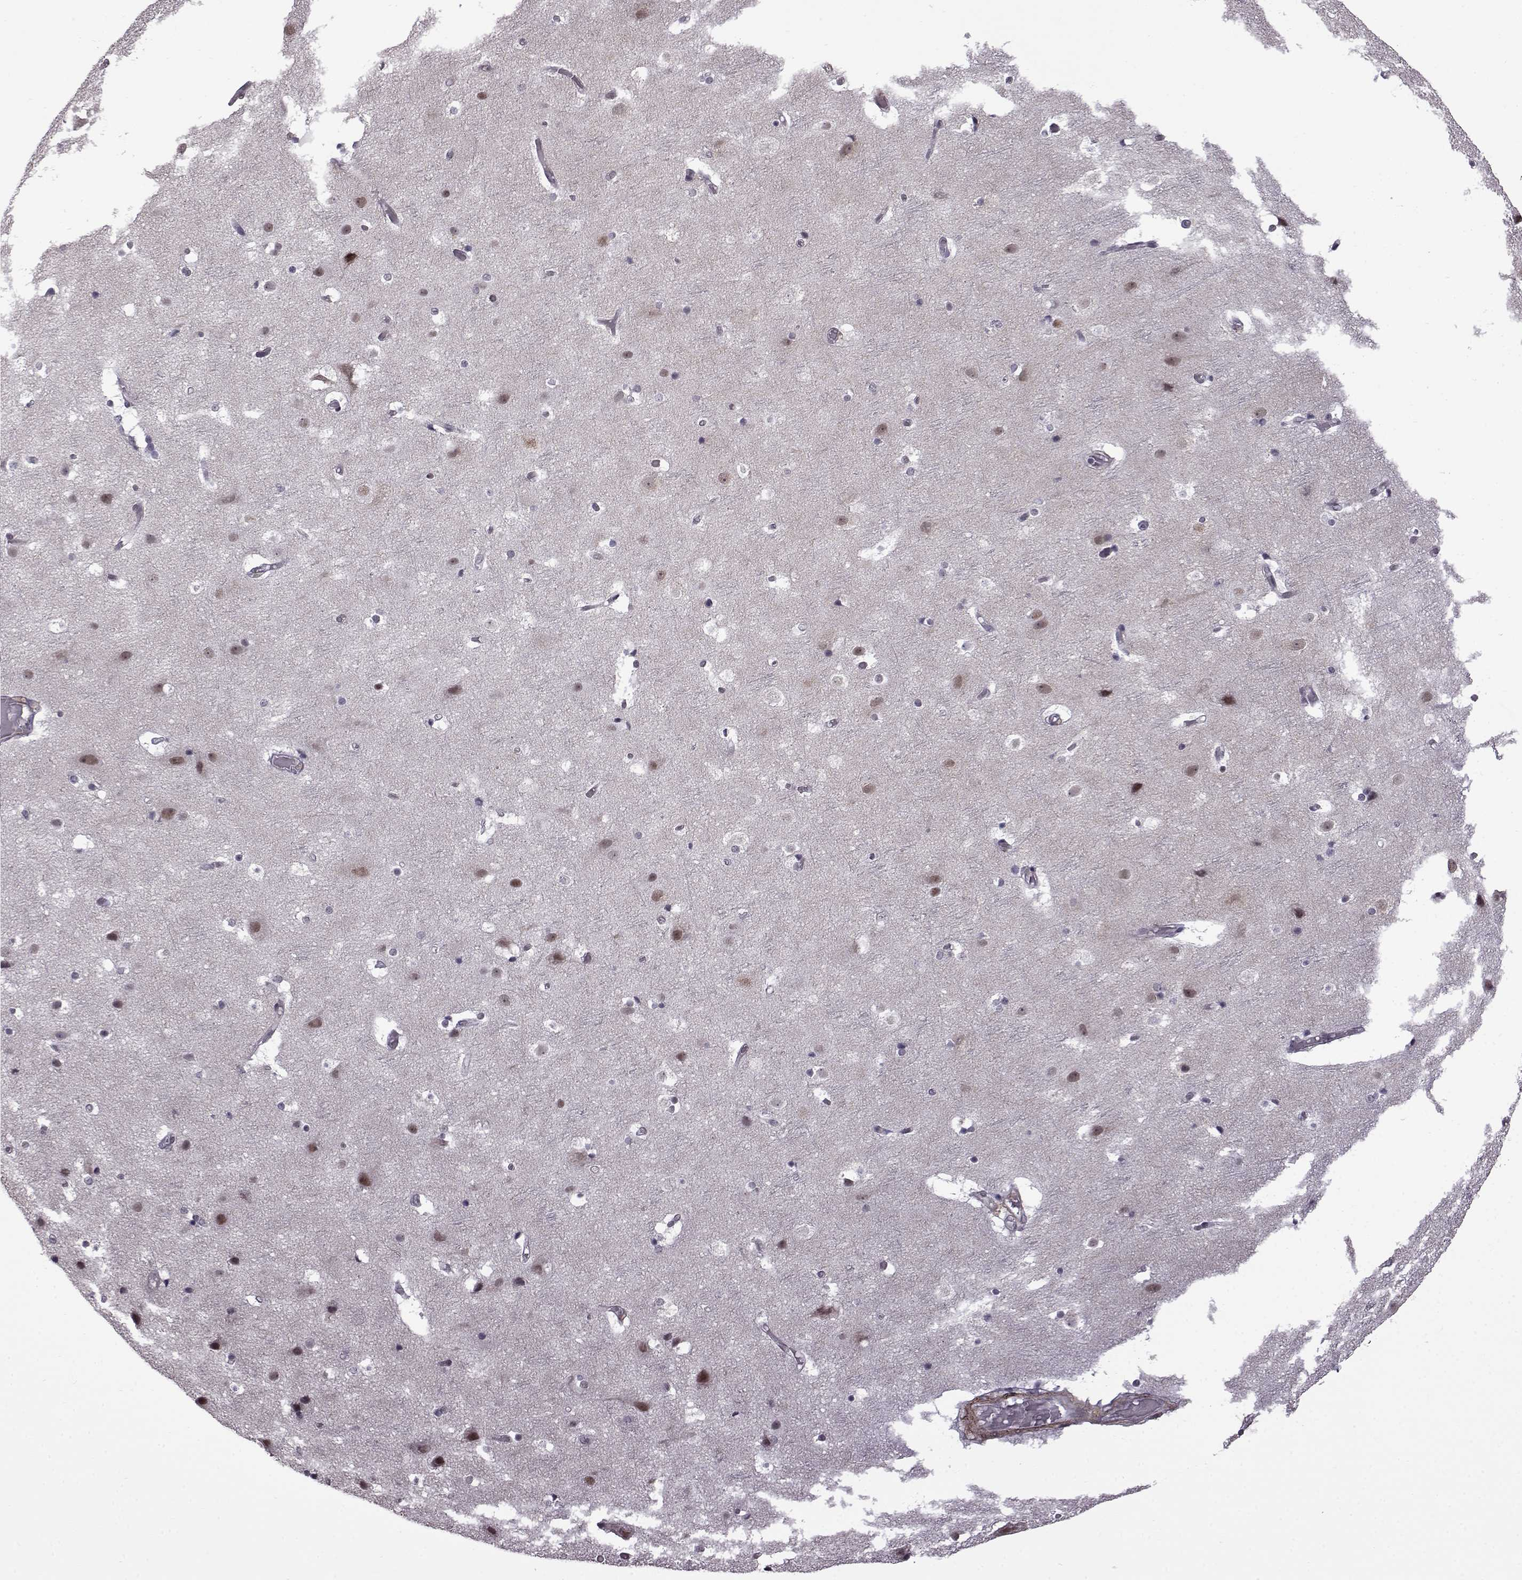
{"staining": {"intensity": "negative", "quantity": "none", "location": "none"}, "tissue": "cerebral cortex", "cell_type": "Endothelial cells", "image_type": "normal", "snomed": [{"axis": "morphology", "description": "Normal tissue, NOS"}, {"axis": "topography", "description": "Cerebral cortex"}], "caption": "IHC of benign cerebral cortex shows no expression in endothelial cells.", "gene": "SYNPO2", "patient": {"sex": "female", "age": 52}}